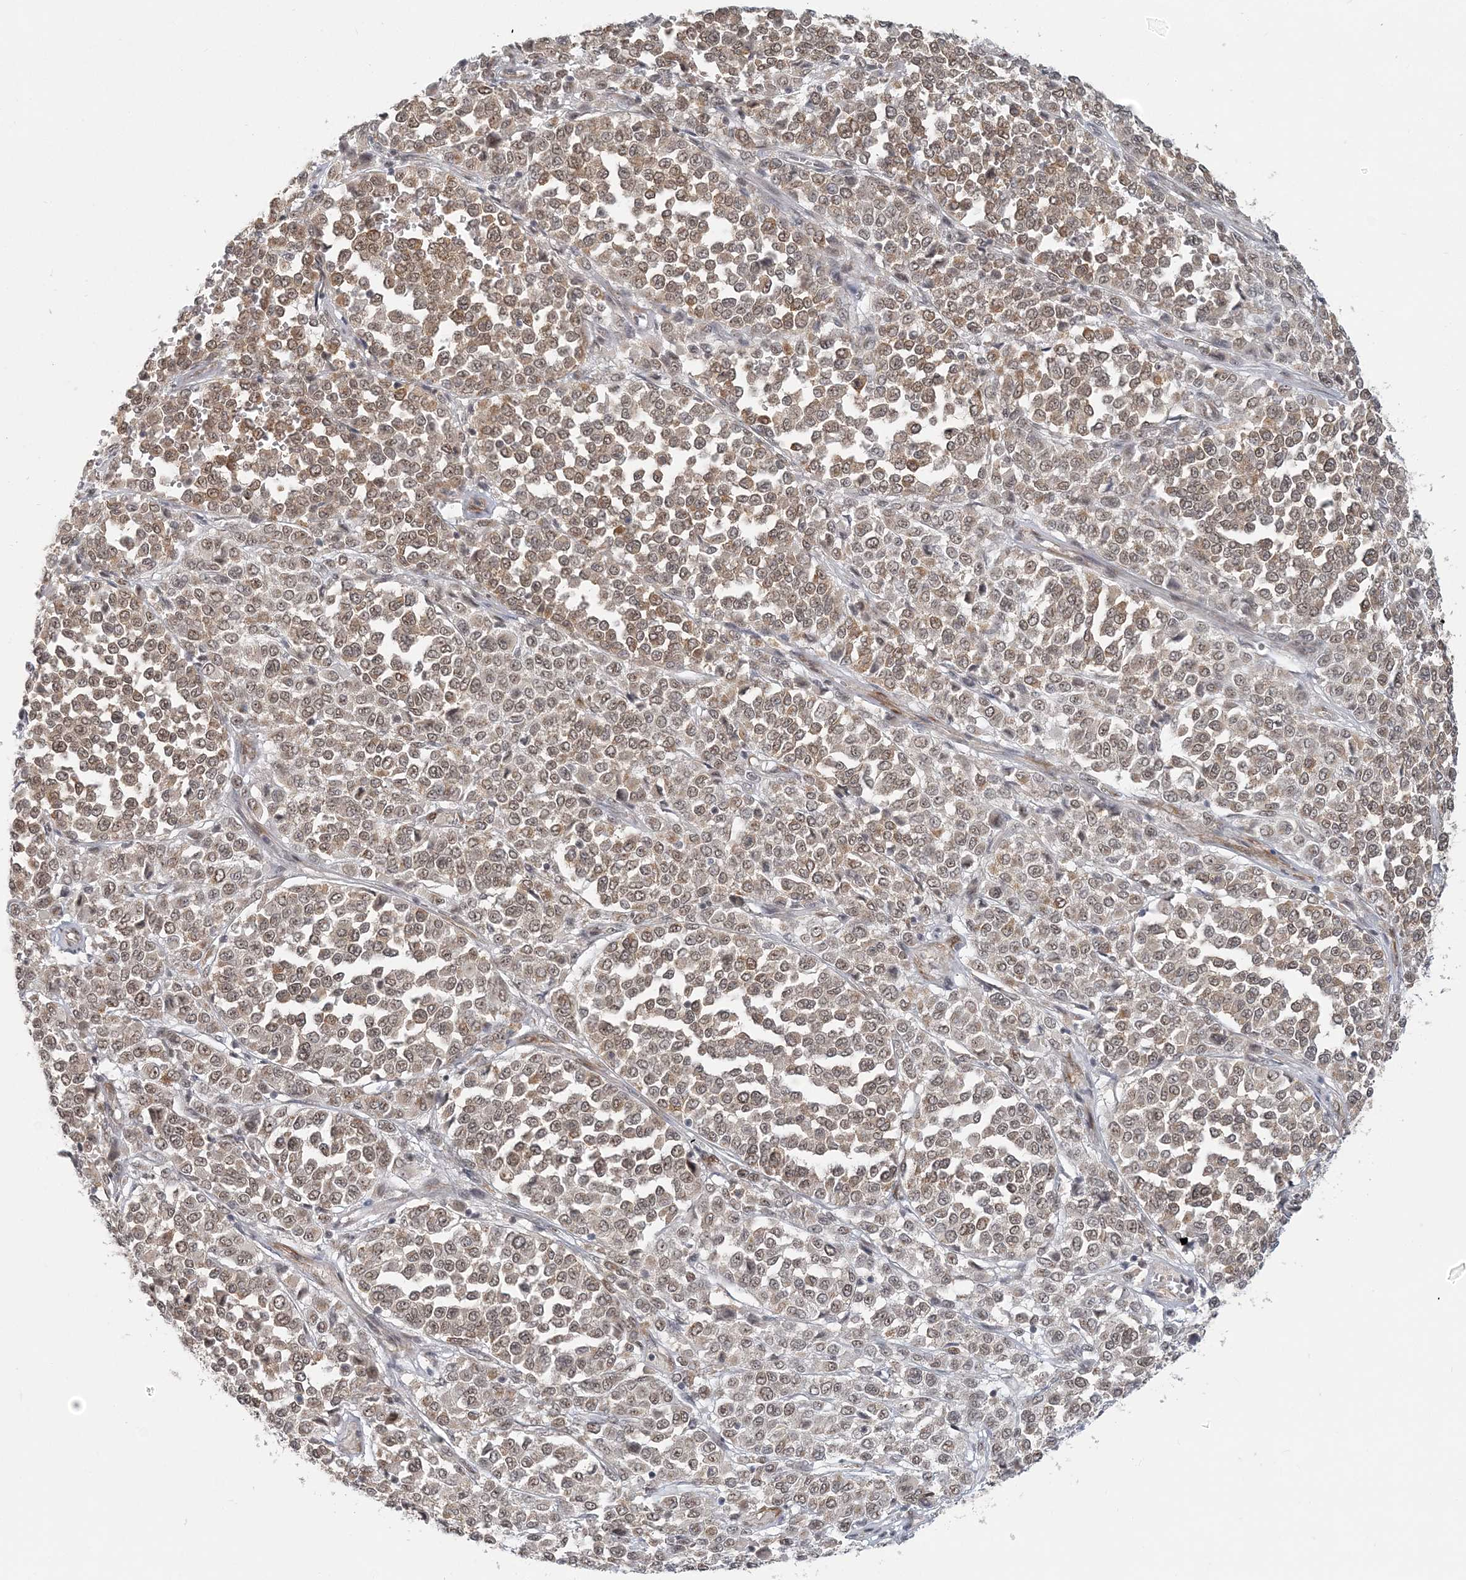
{"staining": {"intensity": "moderate", "quantity": ">75%", "location": "cytoplasmic/membranous,nuclear"}, "tissue": "melanoma", "cell_type": "Tumor cells", "image_type": "cancer", "snomed": [{"axis": "morphology", "description": "Malignant melanoma, Metastatic site"}, {"axis": "topography", "description": "Pancreas"}], "caption": "Immunohistochemistry photomicrograph of neoplastic tissue: human melanoma stained using IHC demonstrates medium levels of moderate protein expression localized specifically in the cytoplasmic/membranous and nuclear of tumor cells, appearing as a cytoplasmic/membranous and nuclear brown color.", "gene": "PLRG1", "patient": {"sex": "female", "age": 30}}